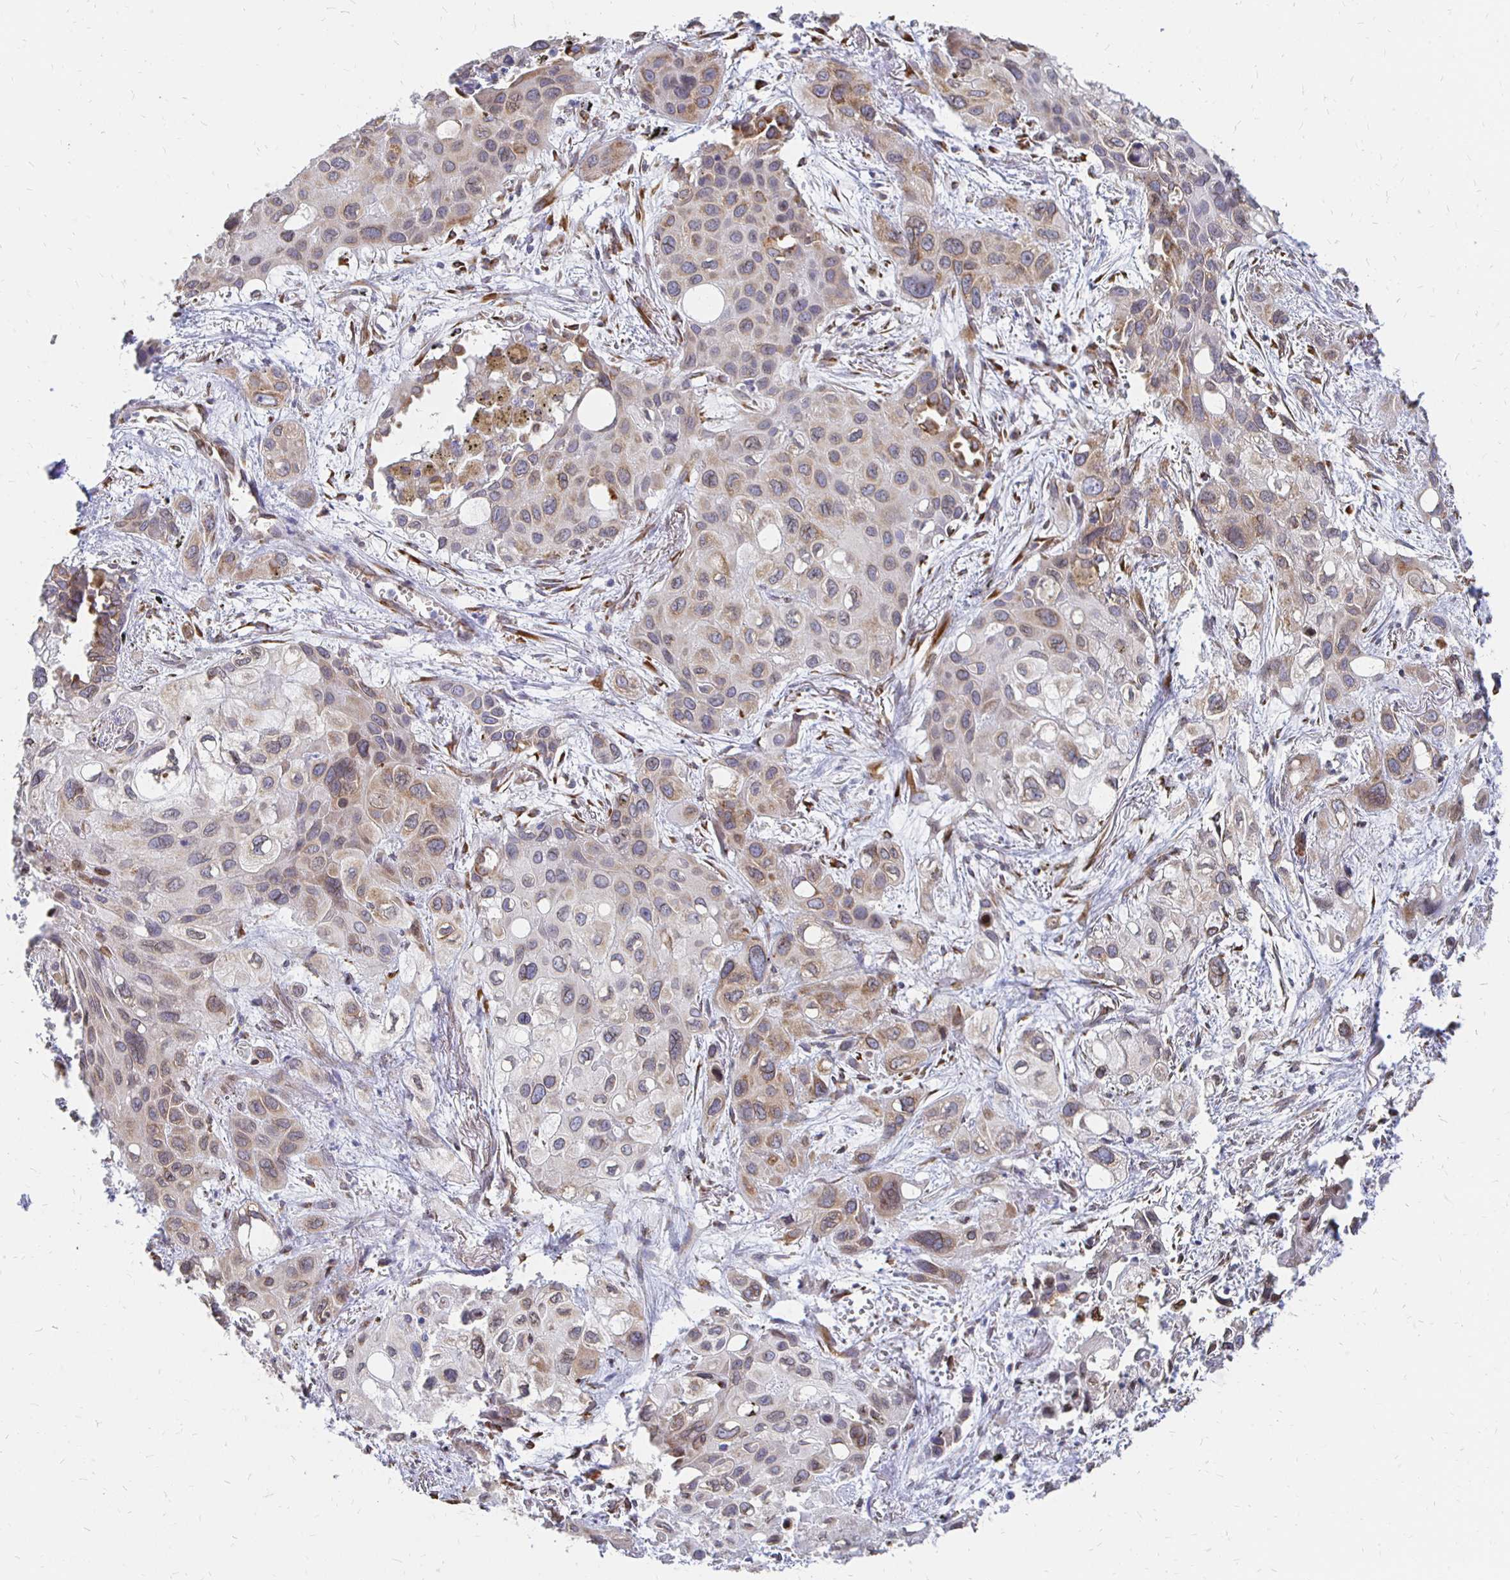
{"staining": {"intensity": "moderate", "quantity": "<25%", "location": "cytoplasmic/membranous,nuclear"}, "tissue": "lung cancer", "cell_type": "Tumor cells", "image_type": "cancer", "snomed": [{"axis": "morphology", "description": "Squamous cell carcinoma, NOS"}, {"axis": "morphology", "description": "Squamous cell carcinoma, metastatic, NOS"}, {"axis": "topography", "description": "Lung"}], "caption": "Lung cancer was stained to show a protein in brown. There is low levels of moderate cytoplasmic/membranous and nuclear positivity in about <25% of tumor cells. Immunohistochemistry (ihc) stains the protein in brown and the nuclei are stained blue.", "gene": "PELI3", "patient": {"sex": "male", "age": 59}}